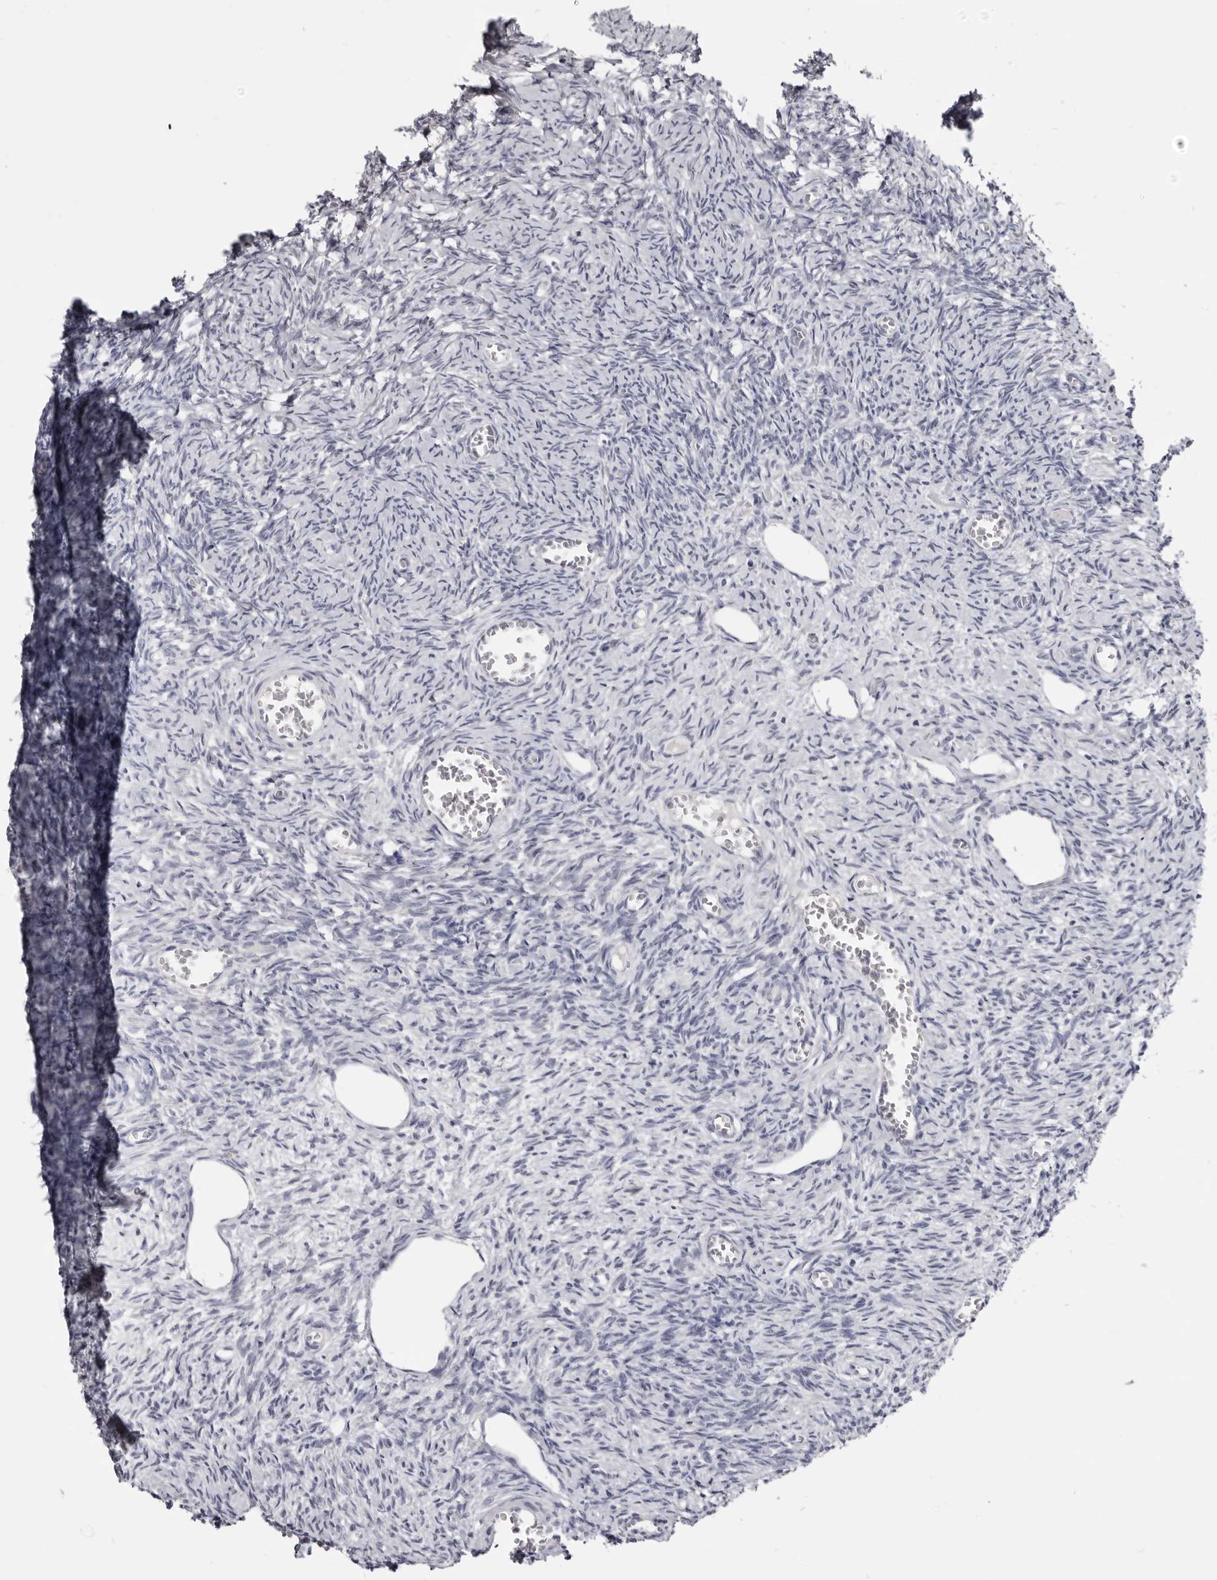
{"staining": {"intensity": "moderate", "quantity": ">75%", "location": "cytoplasmic/membranous"}, "tissue": "ovary", "cell_type": "Follicle cells", "image_type": "normal", "snomed": [{"axis": "morphology", "description": "Normal tissue, NOS"}, {"axis": "topography", "description": "Ovary"}], "caption": "An image of human ovary stained for a protein reveals moderate cytoplasmic/membranous brown staining in follicle cells.", "gene": "CGN", "patient": {"sex": "female", "age": 27}}